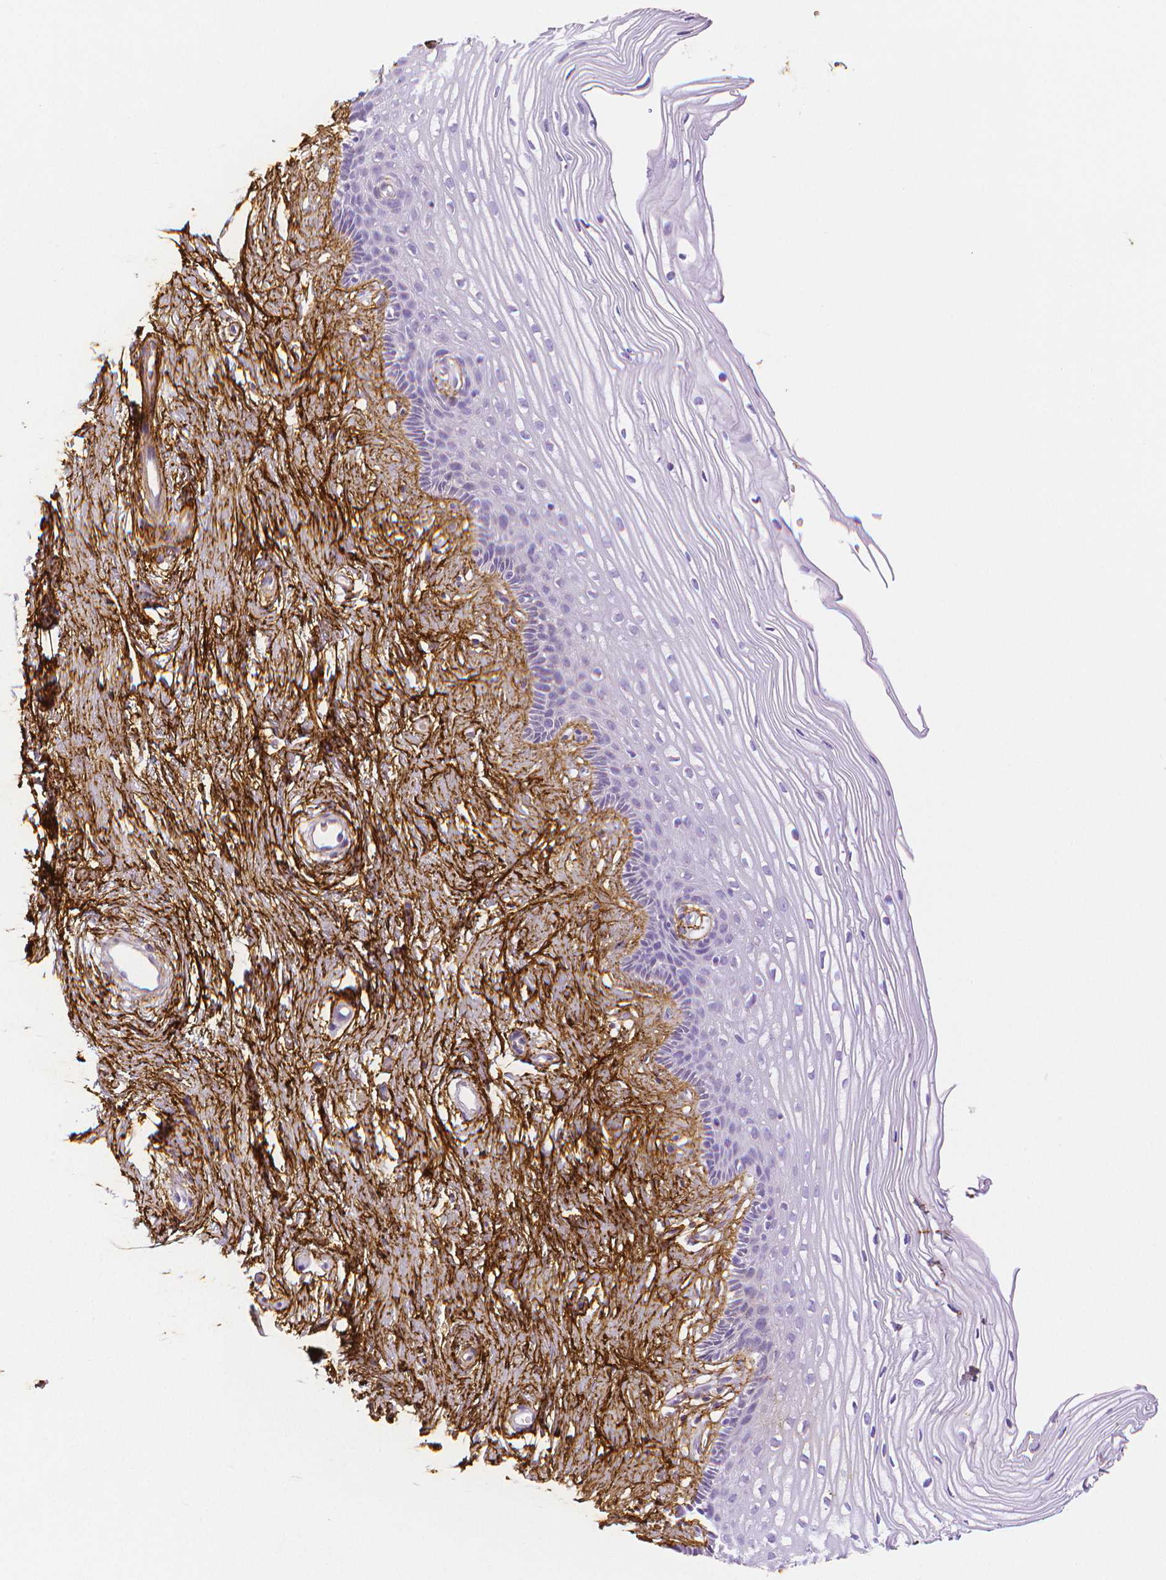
{"staining": {"intensity": "negative", "quantity": "none", "location": "none"}, "tissue": "cervix", "cell_type": "Glandular cells", "image_type": "normal", "snomed": [{"axis": "morphology", "description": "Normal tissue, NOS"}, {"axis": "topography", "description": "Cervix"}], "caption": "High magnification brightfield microscopy of unremarkable cervix stained with DAB (3,3'-diaminobenzidine) (brown) and counterstained with hematoxylin (blue): glandular cells show no significant expression. Nuclei are stained in blue.", "gene": "FBN1", "patient": {"sex": "female", "age": 40}}